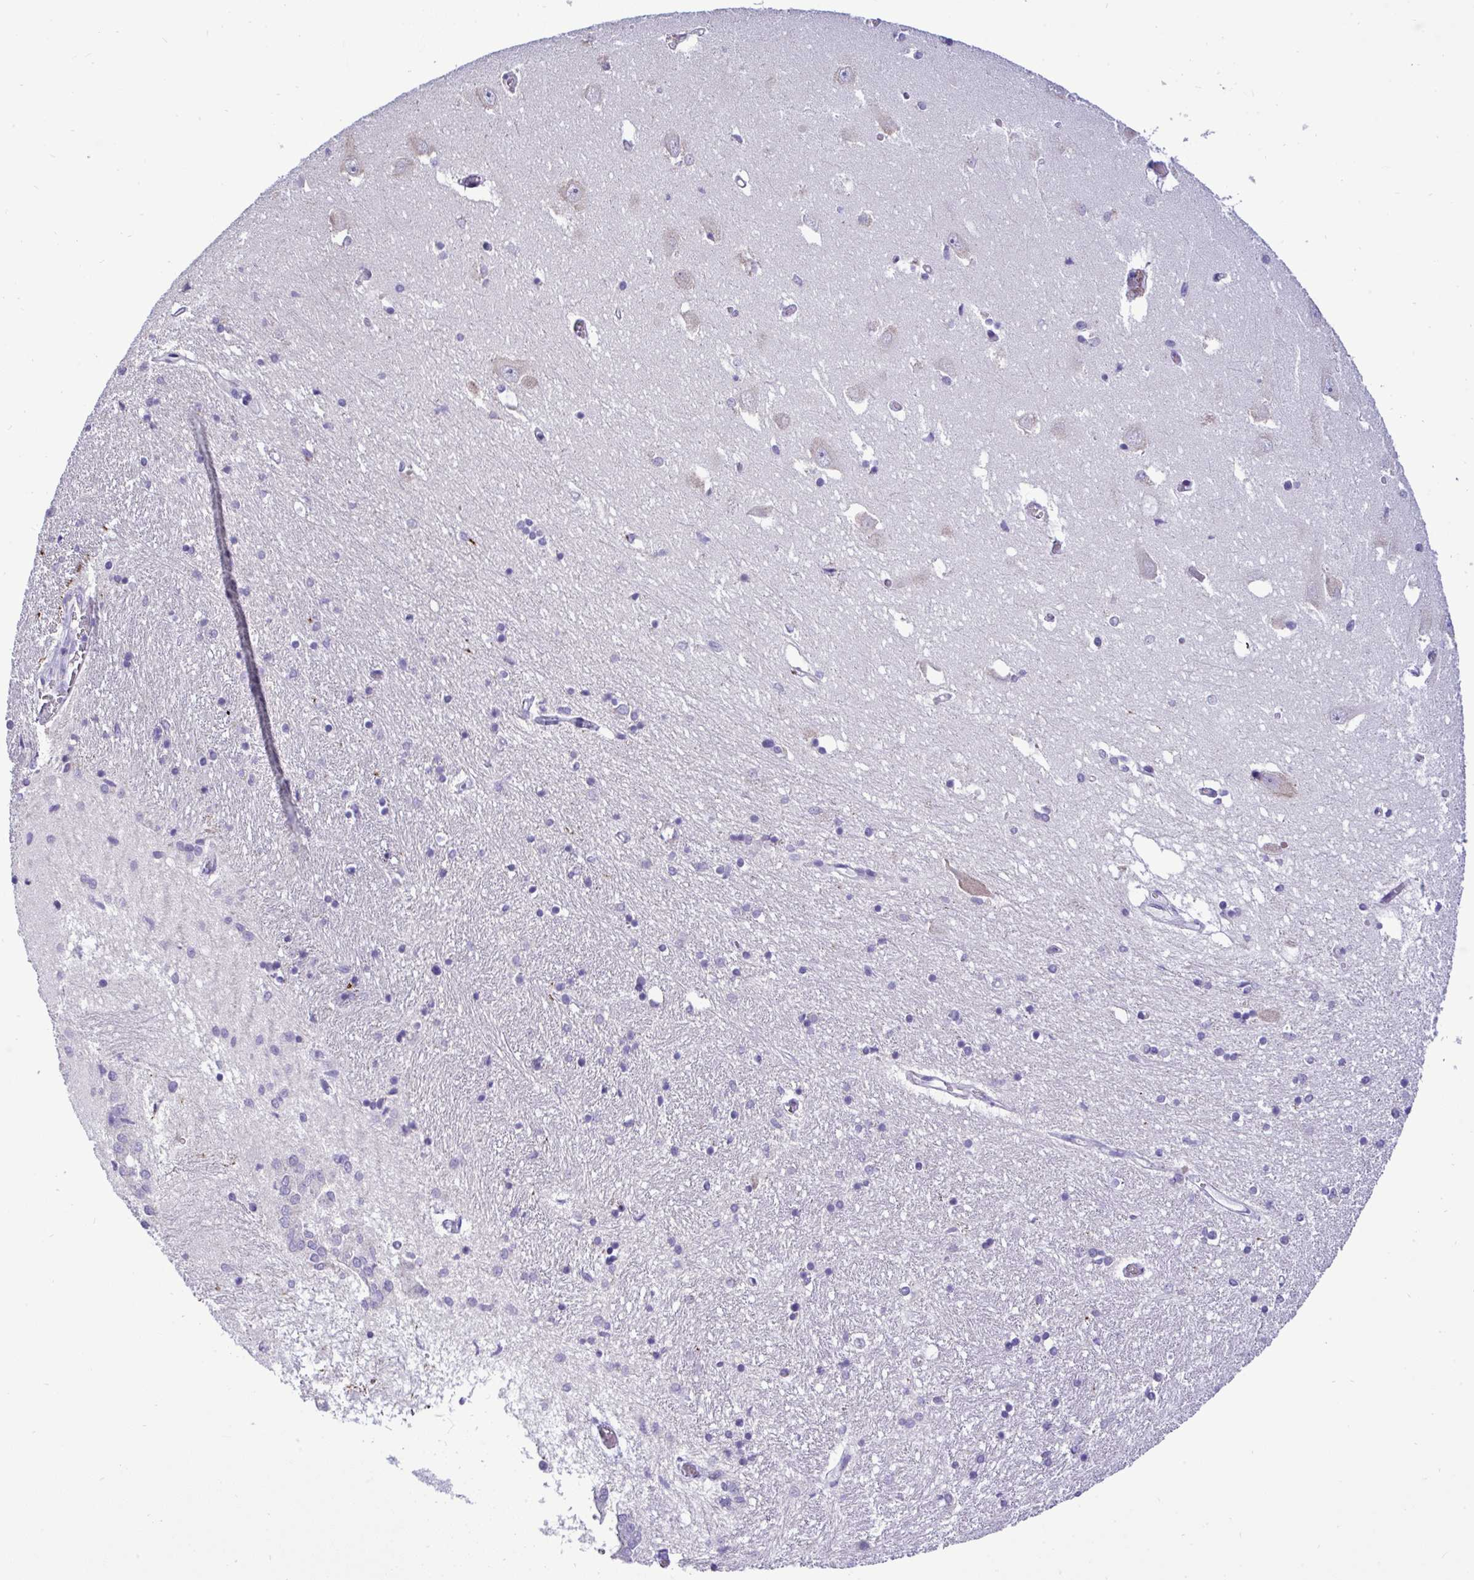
{"staining": {"intensity": "negative", "quantity": "none", "location": "none"}, "tissue": "caudate", "cell_type": "Glial cells", "image_type": "normal", "snomed": [{"axis": "morphology", "description": "Normal tissue, NOS"}, {"axis": "topography", "description": "Lateral ventricle wall"}, {"axis": "topography", "description": "Hippocampus"}], "caption": "A micrograph of caudate stained for a protein exhibits no brown staining in glial cells. The staining is performed using DAB (3,3'-diaminobenzidine) brown chromogen with nuclei counter-stained in using hematoxylin.", "gene": "ST8SIA2", "patient": {"sex": "female", "age": 63}}